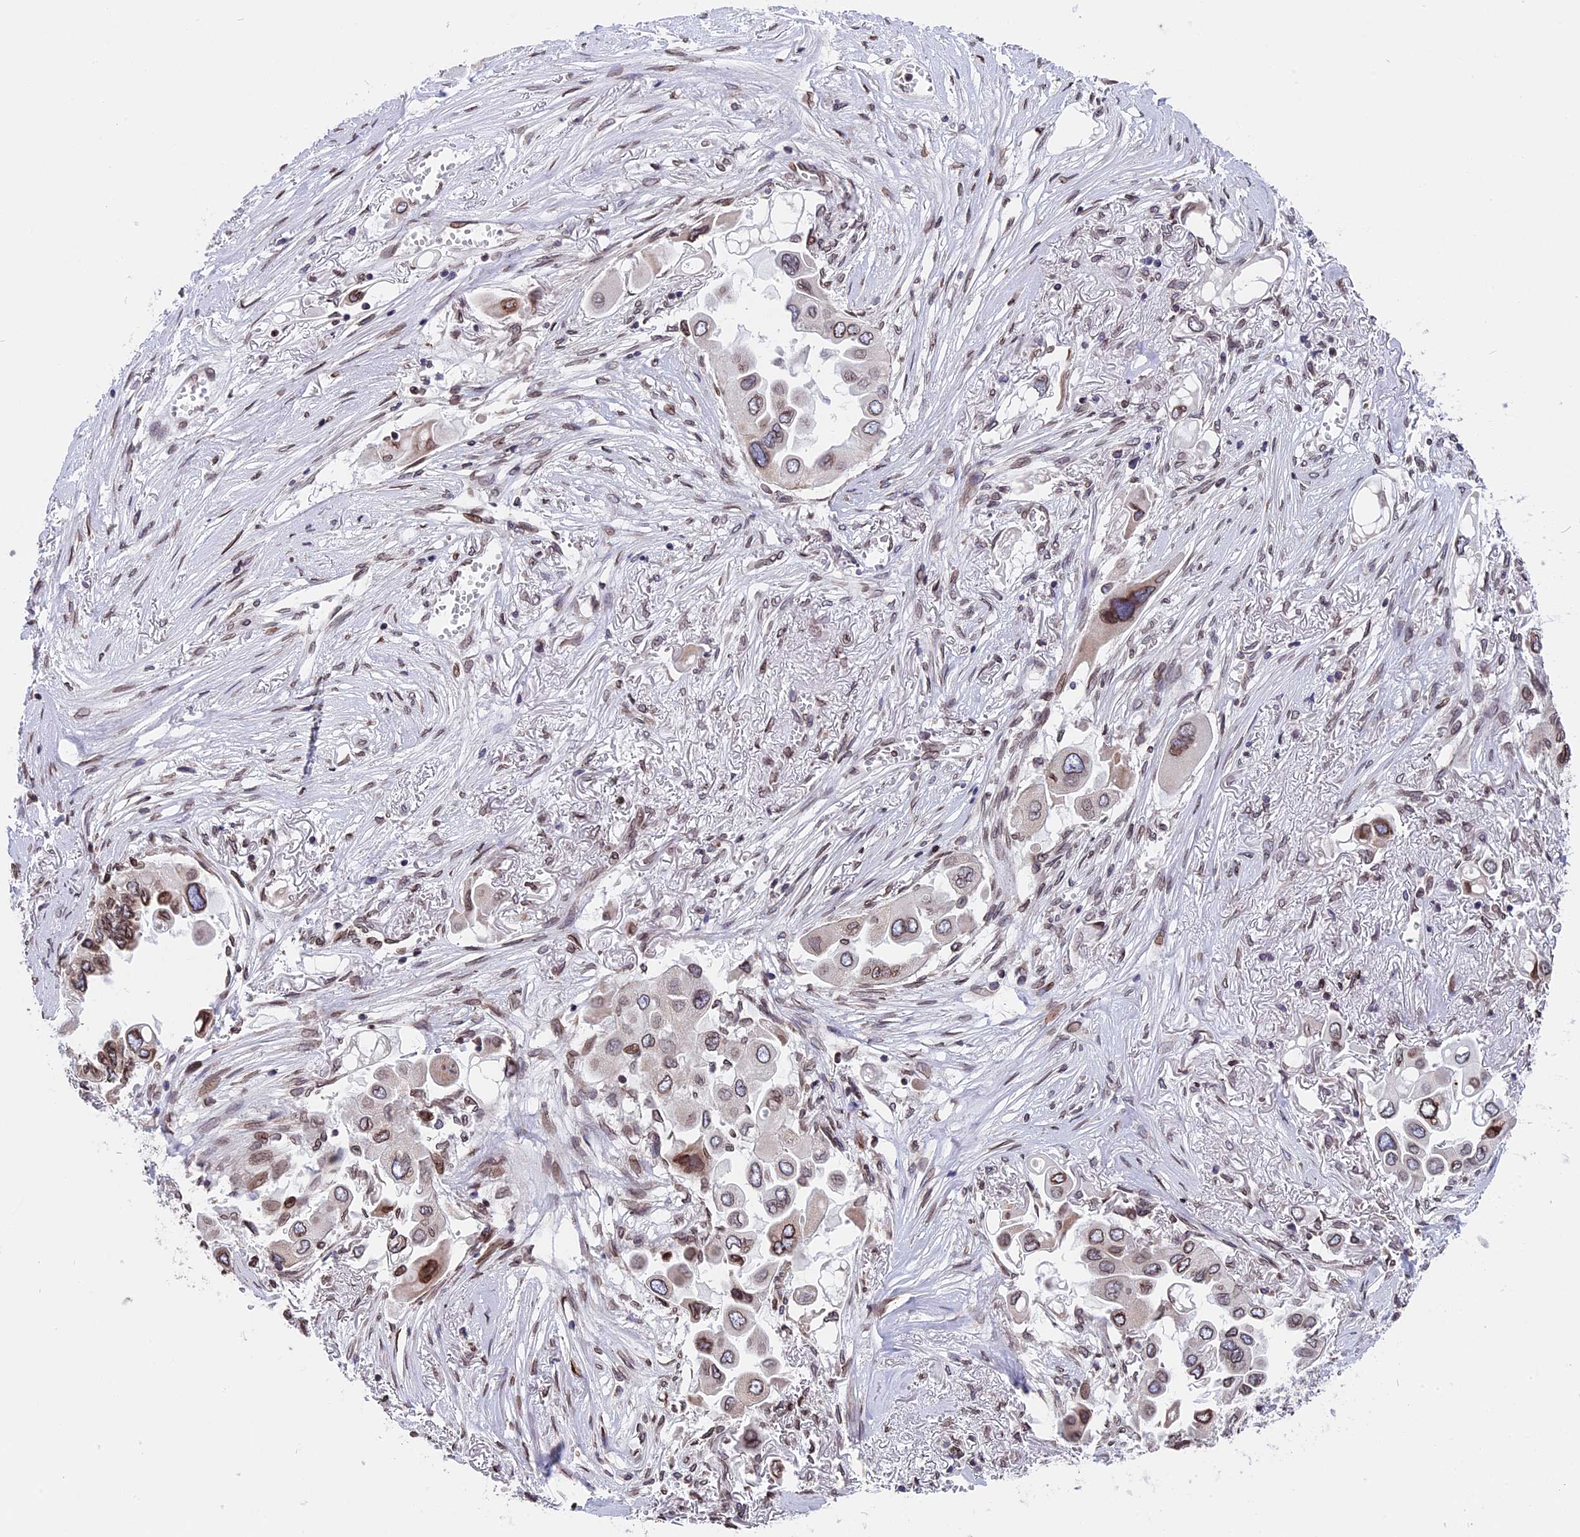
{"staining": {"intensity": "moderate", "quantity": ">75%", "location": "cytoplasmic/membranous,nuclear"}, "tissue": "lung cancer", "cell_type": "Tumor cells", "image_type": "cancer", "snomed": [{"axis": "morphology", "description": "Adenocarcinoma, NOS"}, {"axis": "topography", "description": "Lung"}], "caption": "IHC histopathology image of adenocarcinoma (lung) stained for a protein (brown), which shows medium levels of moderate cytoplasmic/membranous and nuclear positivity in about >75% of tumor cells.", "gene": "PTCHD4", "patient": {"sex": "female", "age": 76}}